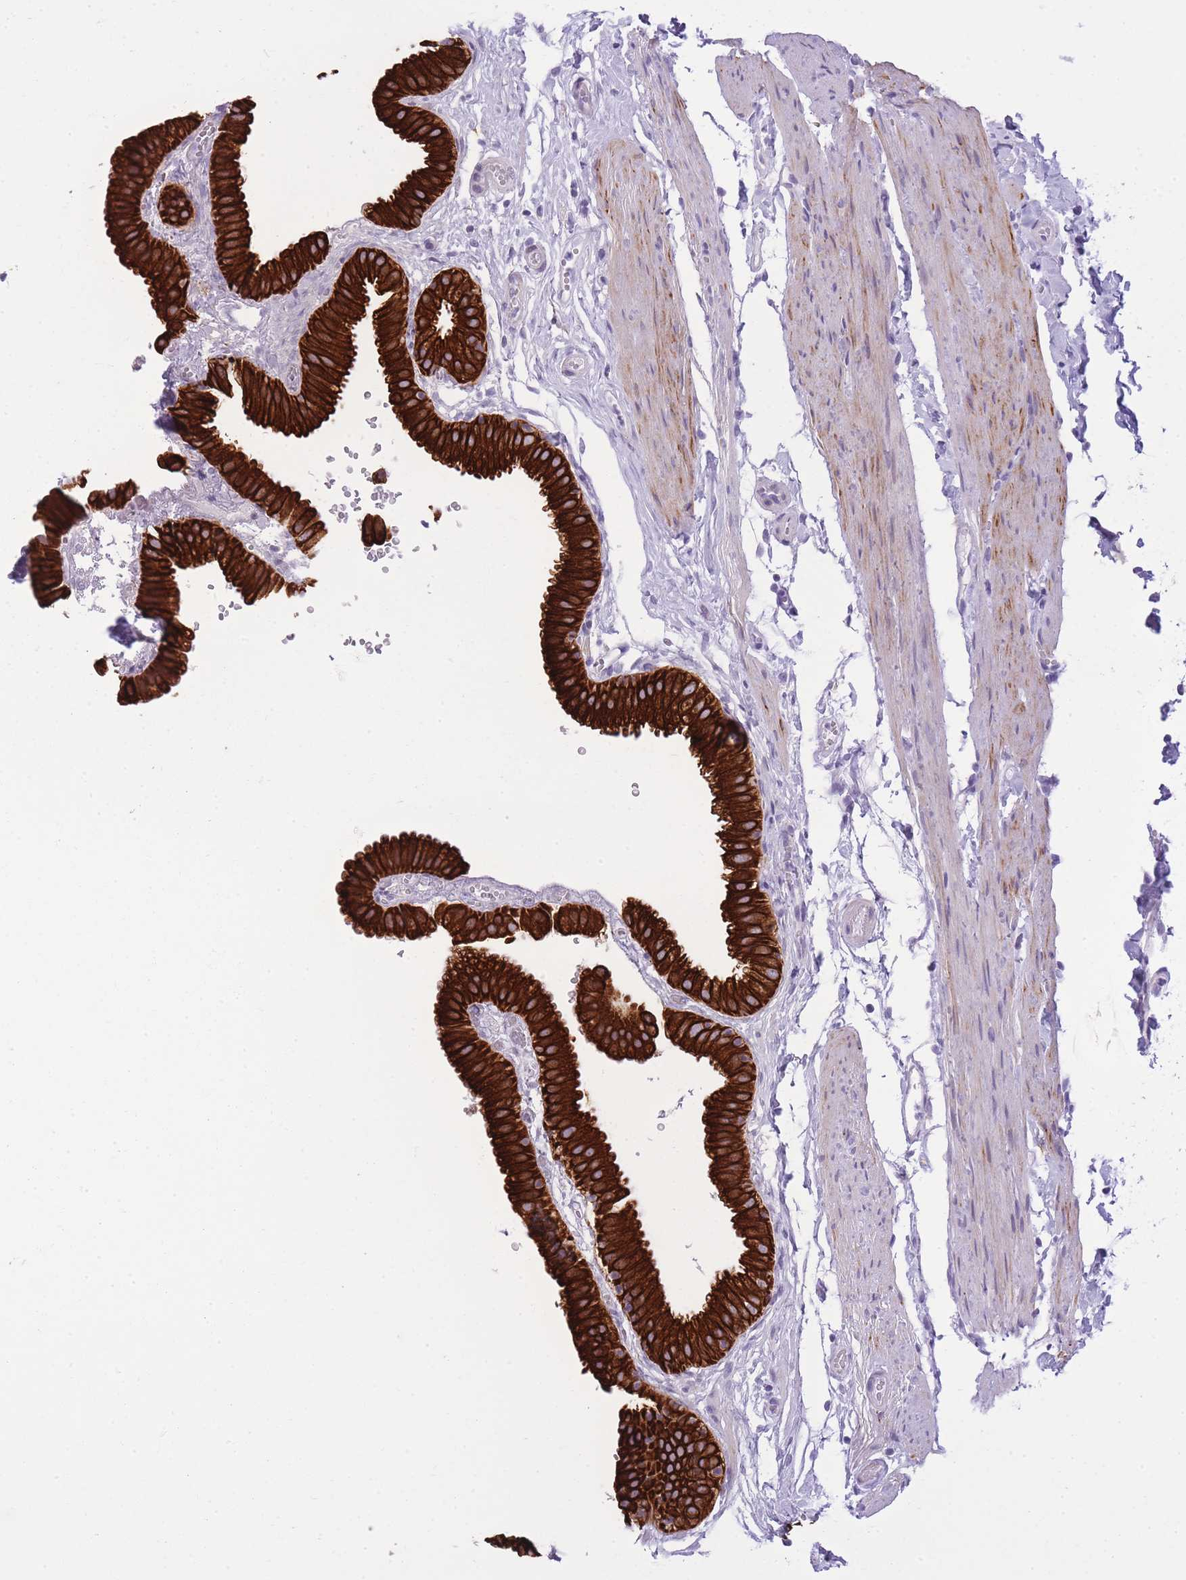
{"staining": {"intensity": "strong", "quantity": ">75%", "location": "cytoplasmic/membranous"}, "tissue": "gallbladder", "cell_type": "Glandular cells", "image_type": "normal", "snomed": [{"axis": "morphology", "description": "Normal tissue, NOS"}, {"axis": "topography", "description": "Gallbladder"}], "caption": "The immunohistochemical stain highlights strong cytoplasmic/membranous positivity in glandular cells of normal gallbladder. The staining was performed using DAB (3,3'-diaminobenzidine) to visualize the protein expression in brown, while the nuclei were stained in blue with hematoxylin (Magnification: 20x).", "gene": "RADX", "patient": {"sex": "female", "age": 61}}